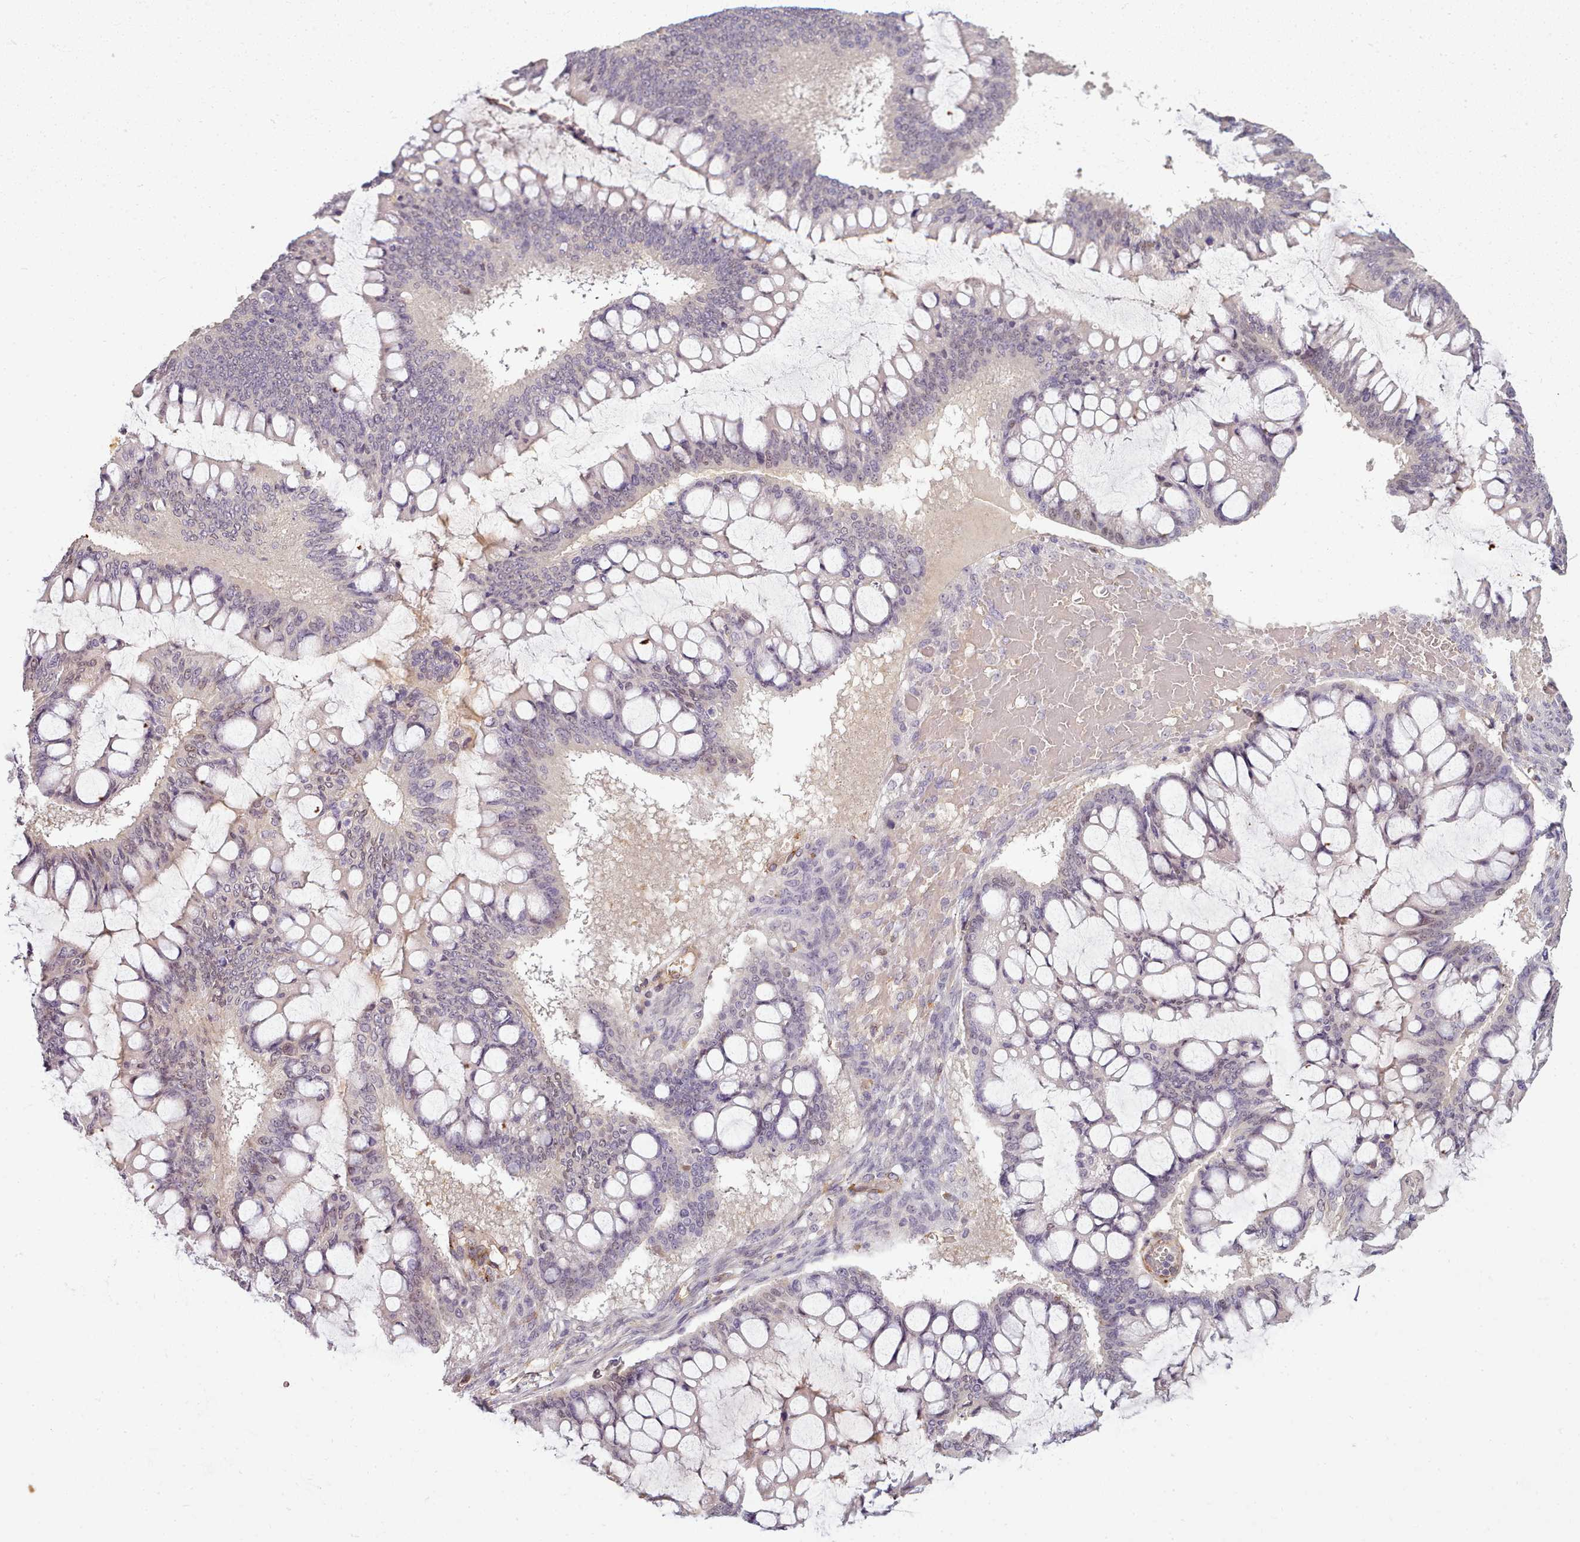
{"staining": {"intensity": "moderate", "quantity": "25%-75%", "location": "nuclear"}, "tissue": "ovarian cancer", "cell_type": "Tumor cells", "image_type": "cancer", "snomed": [{"axis": "morphology", "description": "Cystadenocarcinoma, mucinous, NOS"}, {"axis": "topography", "description": "Ovary"}], "caption": "Mucinous cystadenocarcinoma (ovarian) tissue exhibits moderate nuclear positivity in approximately 25%-75% of tumor cells", "gene": "C1QTNF5", "patient": {"sex": "female", "age": 73}}